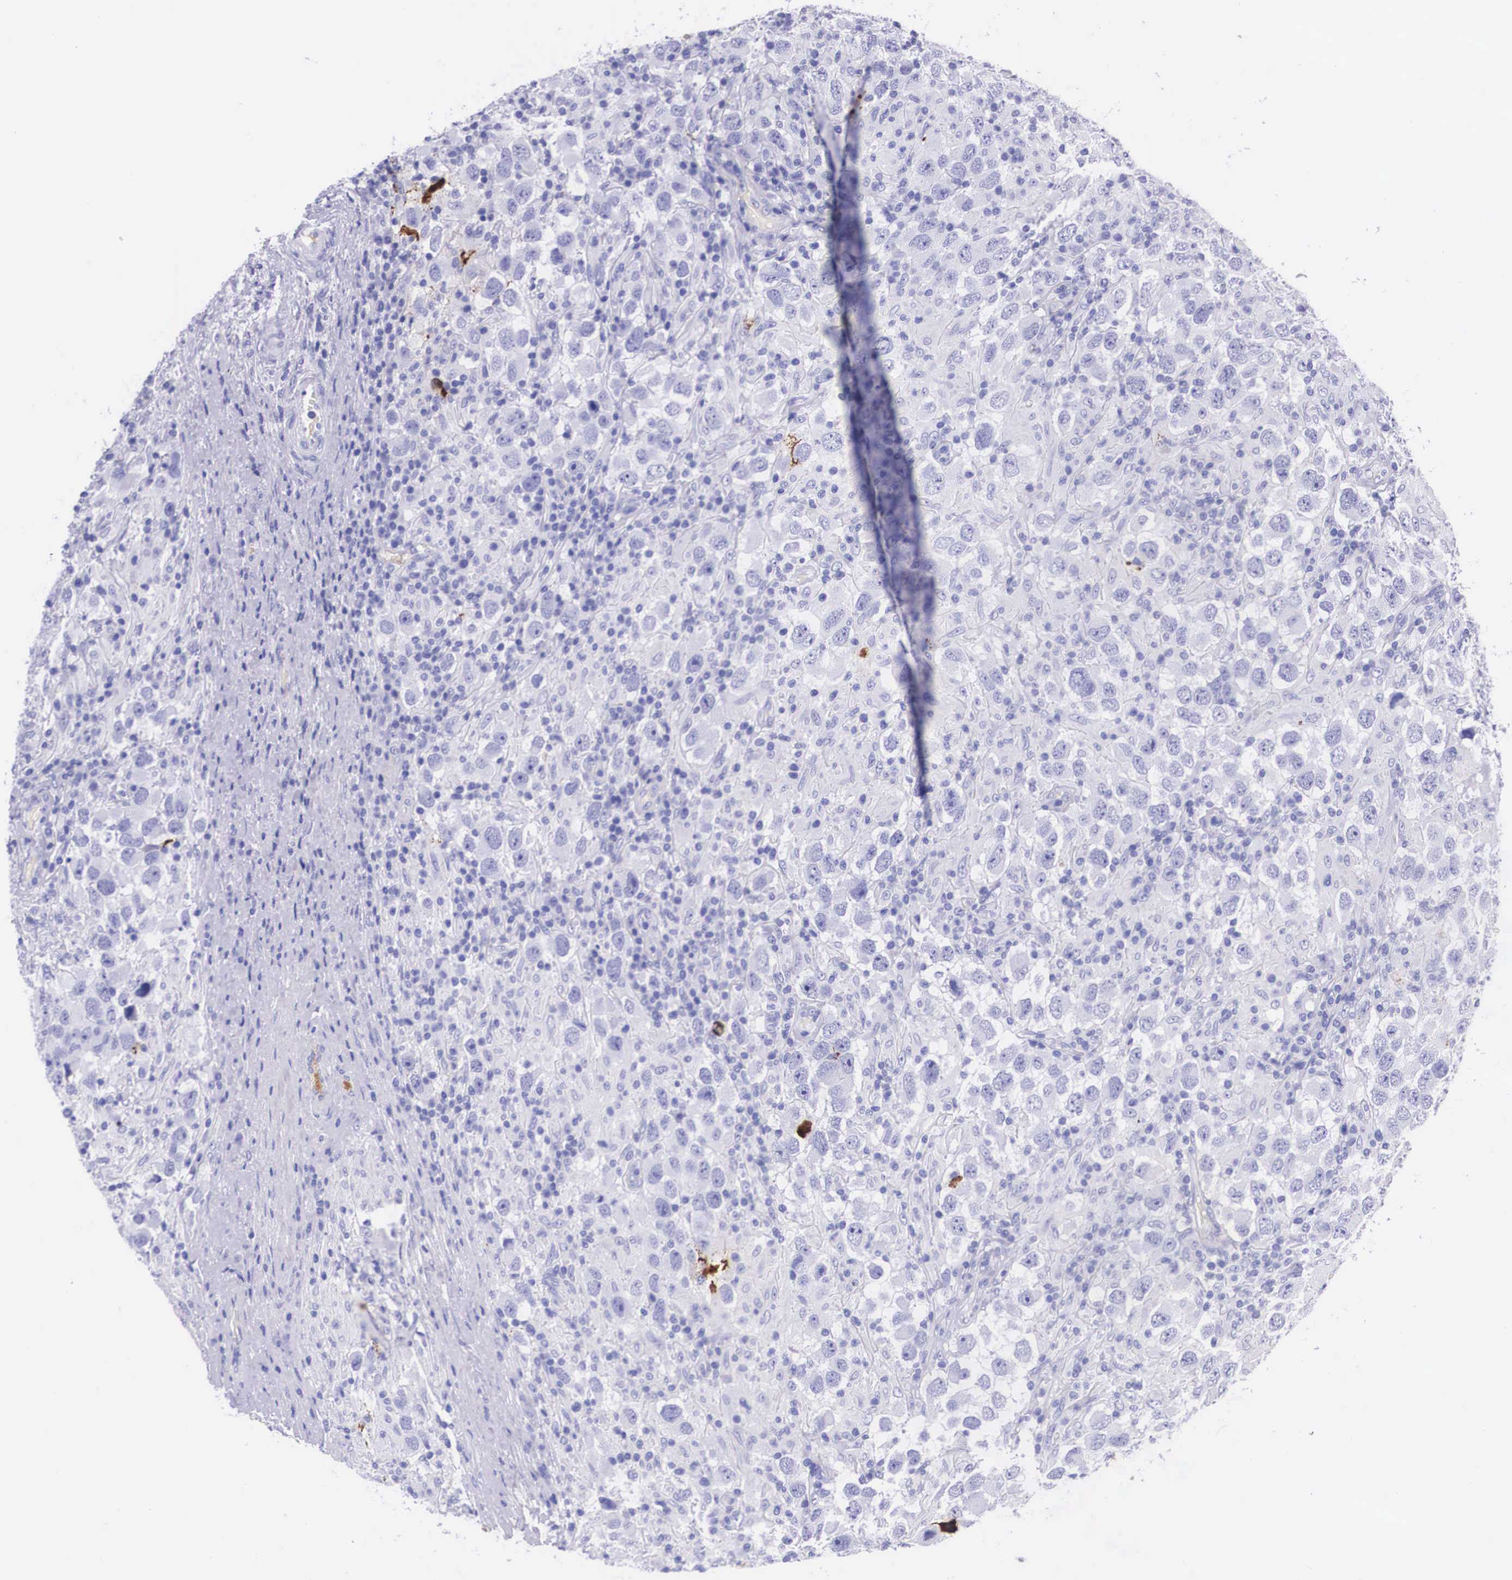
{"staining": {"intensity": "negative", "quantity": "none", "location": "none"}, "tissue": "testis cancer", "cell_type": "Tumor cells", "image_type": "cancer", "snomed": [{"axis": "morphology", "description": "Carcinoma, Embryonal, NOS"}, {"axis": "topography", "description": "Testis"}], "caption": "This micrograph is of testis embryonal carcinoma stained with immunohistochemistry to label a protein in brown with the nuclei are counter-stained blue. There is no positivity in tumor cells.", "gene": "PLG", "patient": {"sex": "male", "age": 21}}